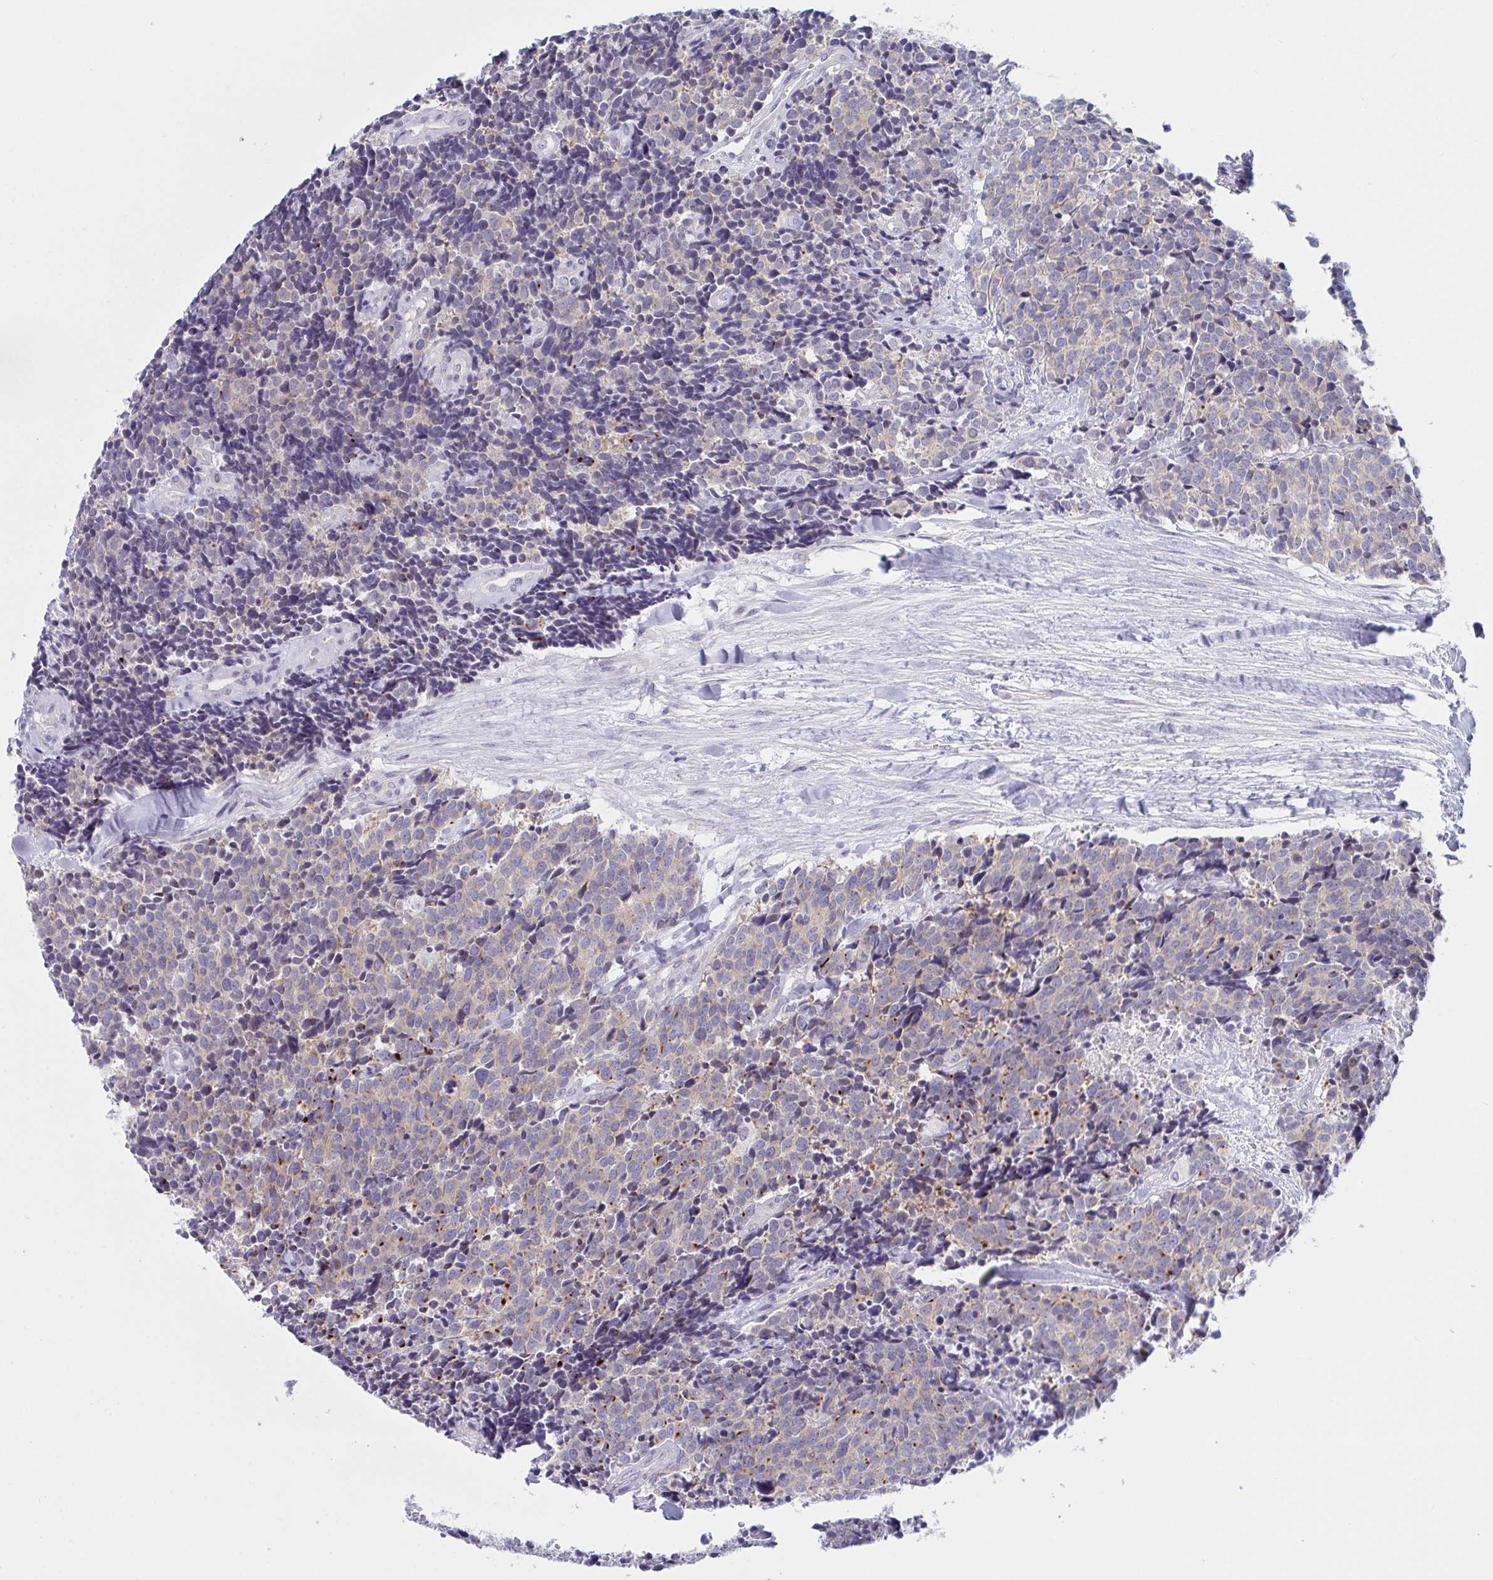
{"staining": {"intensity": "negative", "quantity": "none", "location": "none"}, "tissue": "carcinoid", "cell_type": "Tumor cells", "image_type": "cancer", "snomed": [{"axis": "morphology", "description": "Carcinoid, malignant, NOS"}, {"axis": "topography", "description": "Skin"}], "caption": "Immunohistochemical staining of human malignant carcinoid shows no significant positivity in tumor cells.", "gene": "NAA30", "patient": {"sex": "female", "age": 79}}